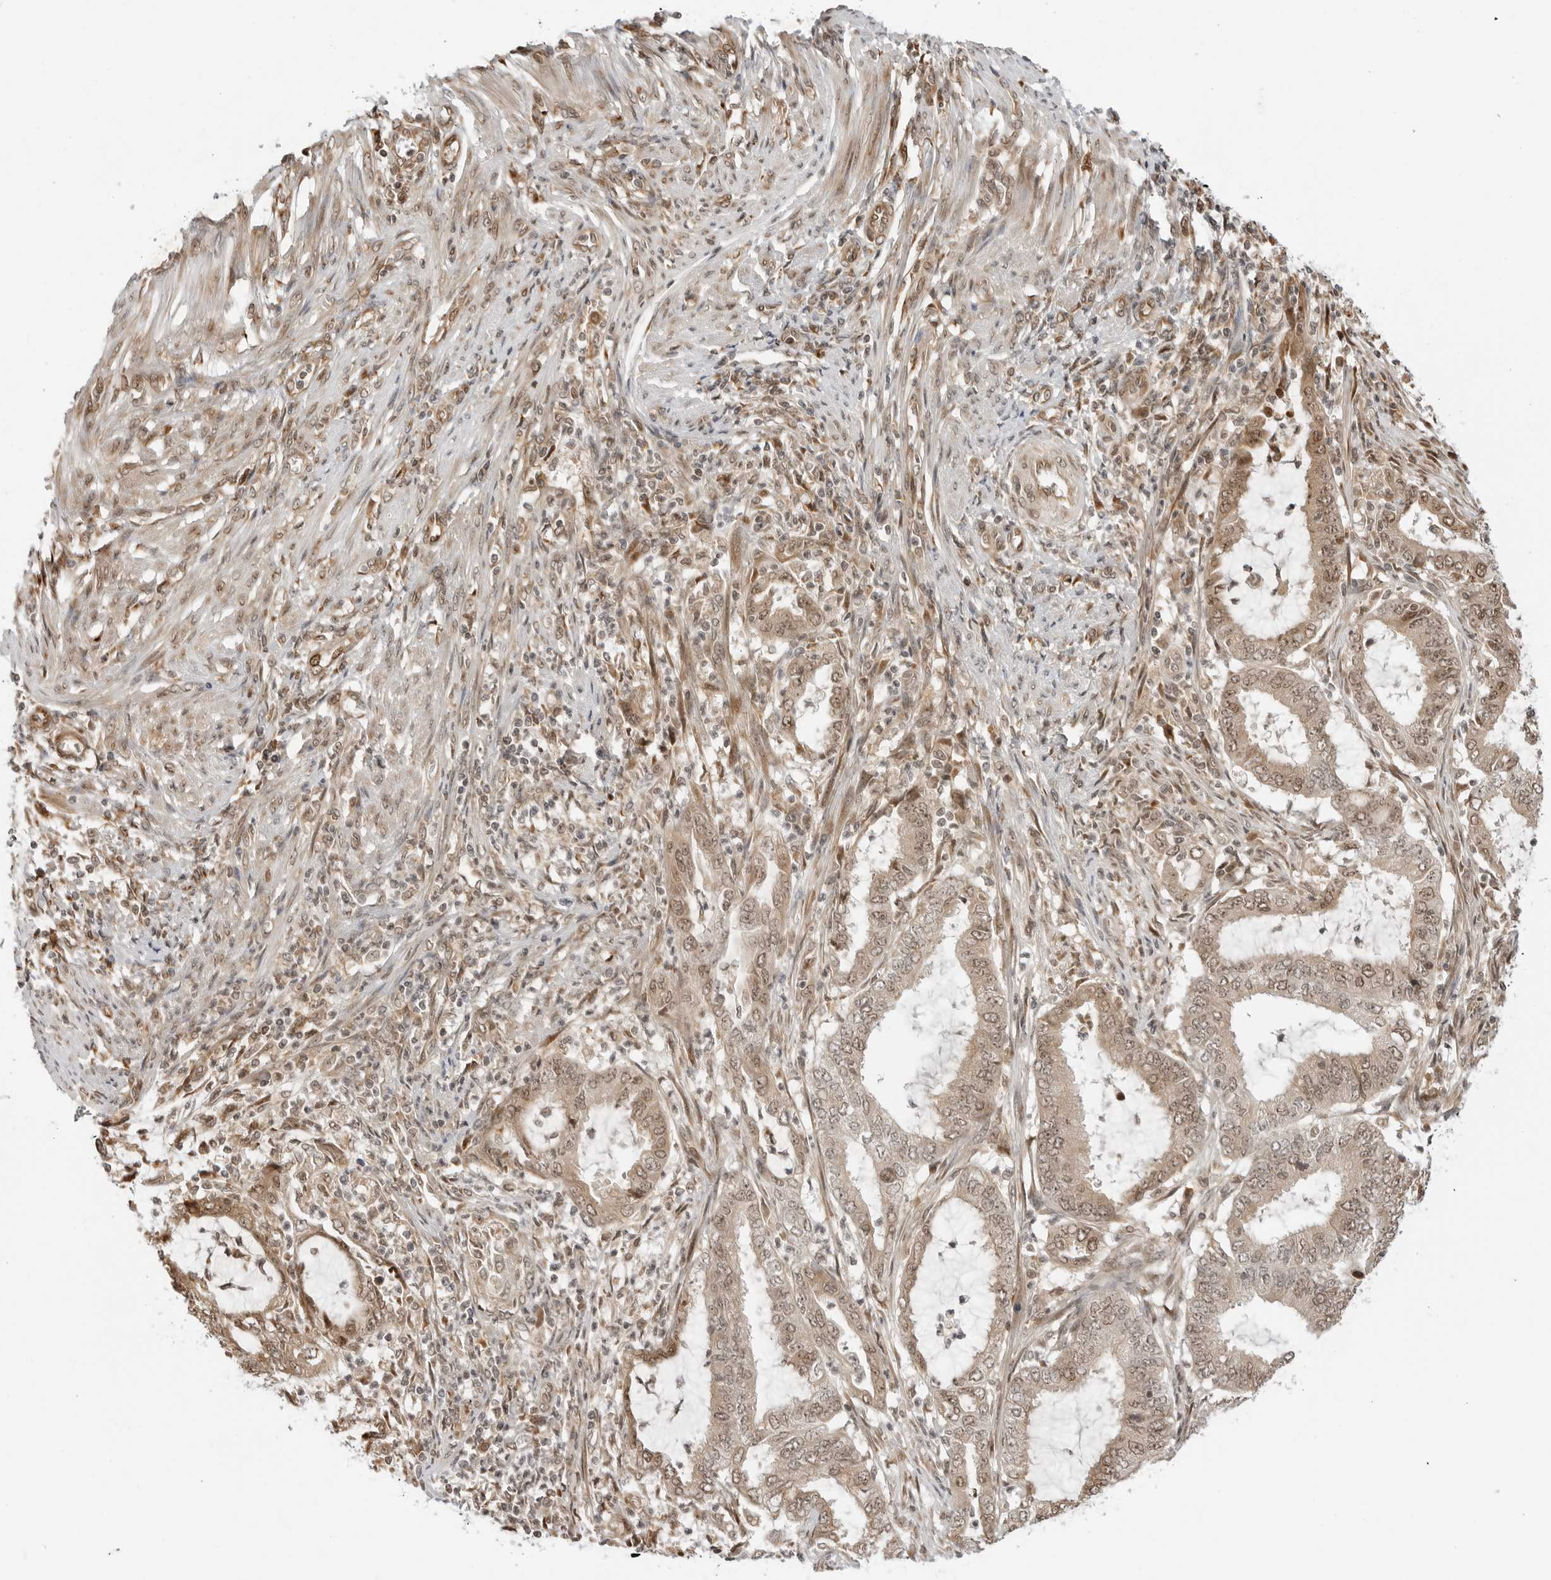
{"staining": {"intensity": "weak", "quantity": ">75%", "location": "cytoplasmic/membranous,nuclear"}, "tissue": "endometrial cancer", "cell_type": "Tumor cells", "image_type": "cancer", "snomed": [{"axis": "morphology", "description": "Adenocarcinoma, NOS"}, {"axis": "topography", "description": "Endometrium"}], "caption": "Endometrial adenocarcinoma stained with a protein marker displays weak staining in tumor cells.", "gene": "TIPRL", "patient": {"sex": "female", "age": 51}}